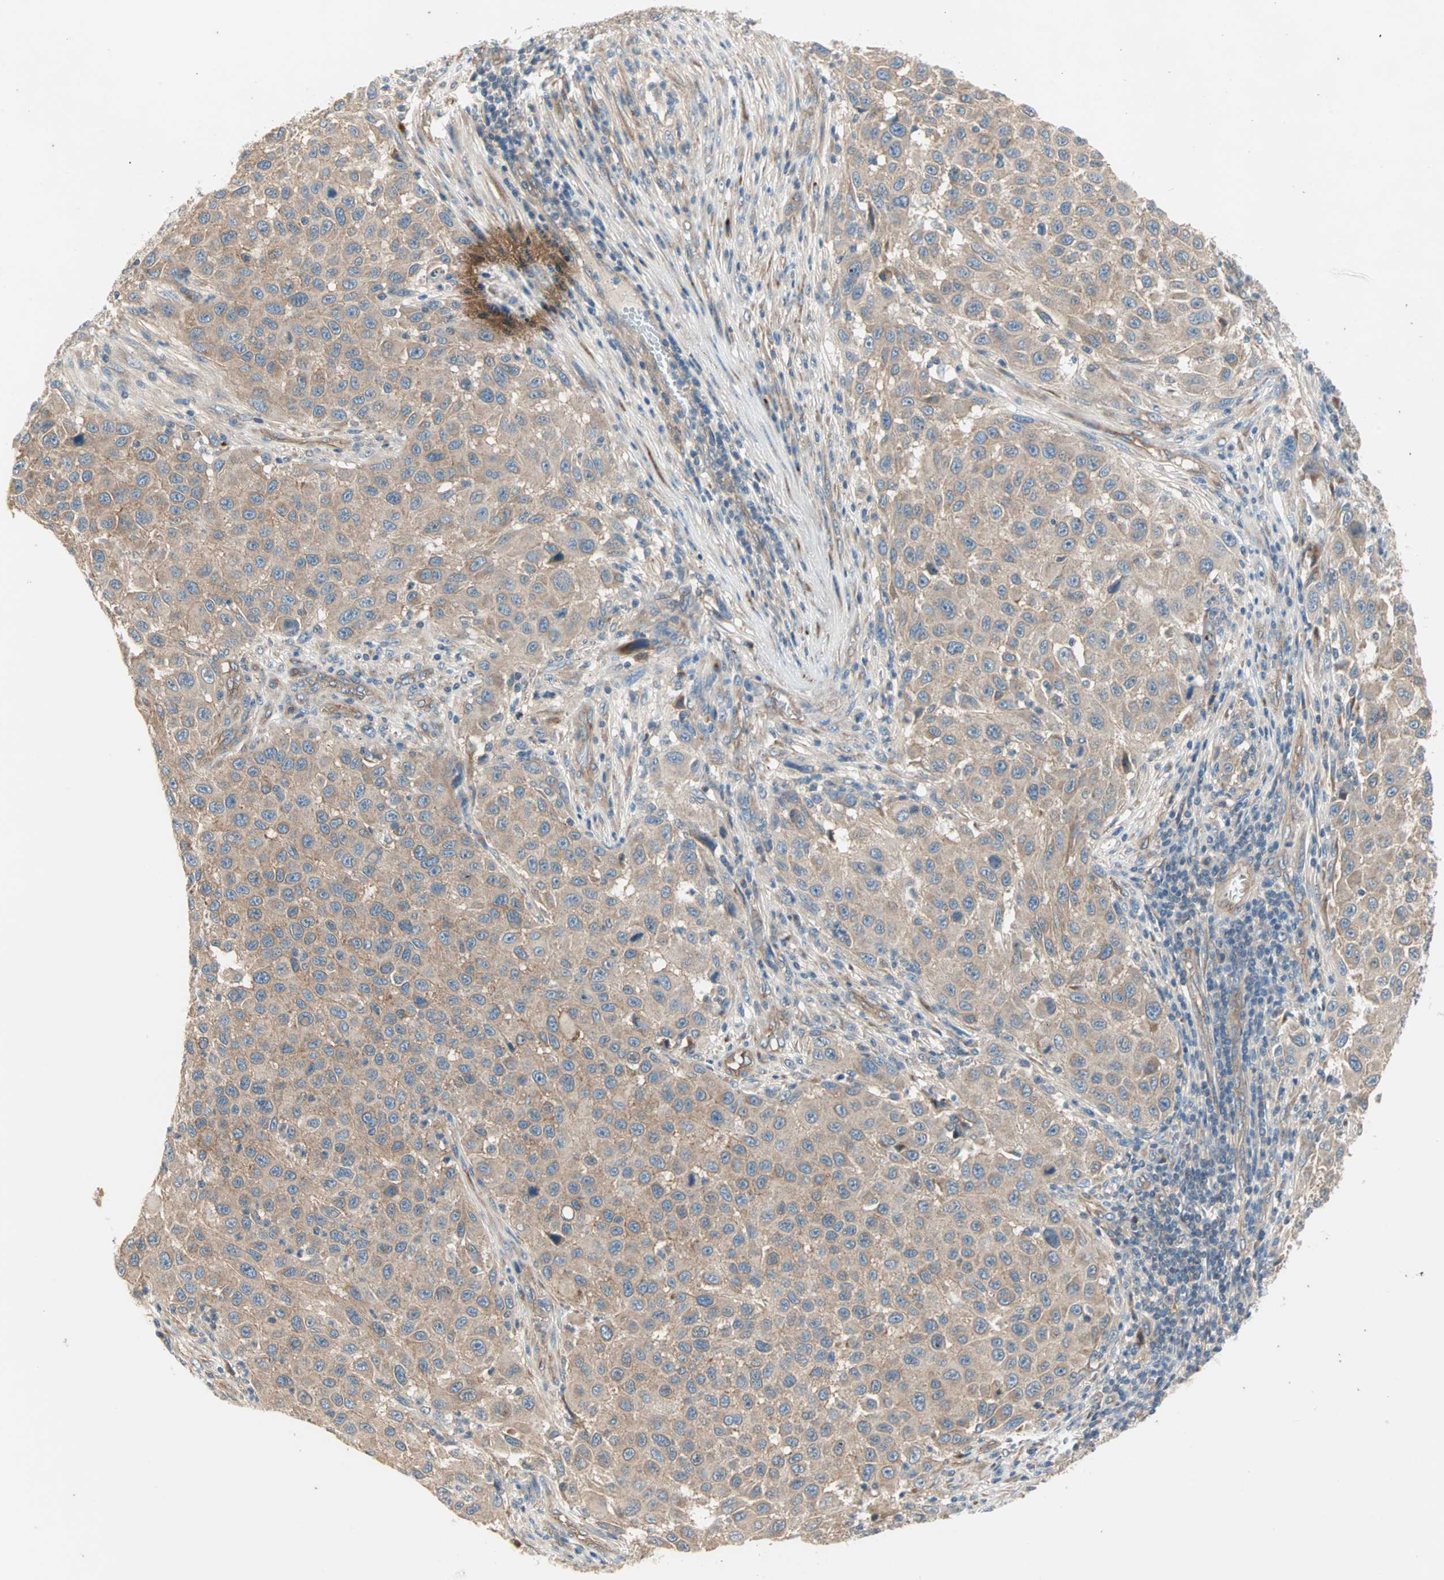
{"staining": {"intensity": "weak", "quantity": ">75%", "location": "cytoplasmic/membranous"}, "tissue": "melanoma", "cell_type": "Tumor cells", "image_type": "cancer", "snomed": [{"axis": "morphology", "description": "Malignant melanoma, Metastatic site"}, {"axis": "topography", "description": "Lymph node"}], "caption": "IHC staining of malignant melanoma (metastatic site), which reveals low levels of weak cytoplasmic/membranous staining in approximately >75% of tumor cells indicating weak cytoplasmic/membranous protein positivity. The staining was performed using DAB (3,3'-diaminobenzidine) (brown) for protein detection and nuclei were counterstained in hematoxylin (blue).", "gene": "PDE8A", "patient": {"sex": "male", "age": 61}}